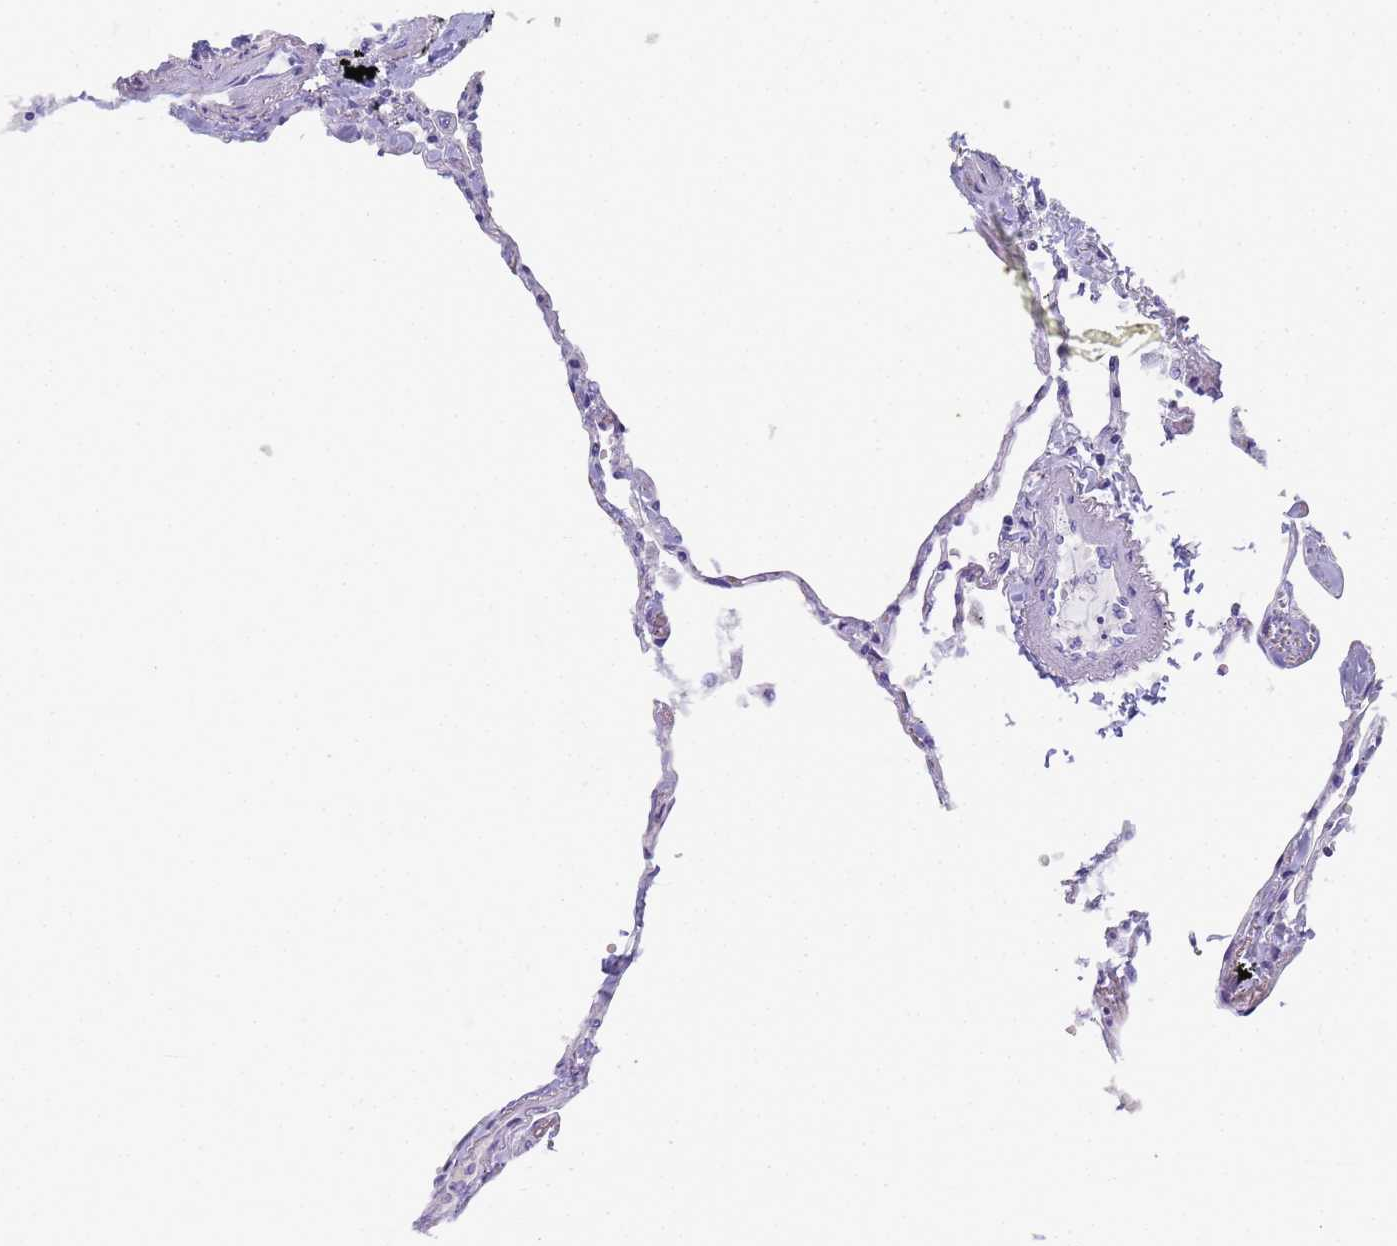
{"staining": {"intensity": "negative", "quantity": "none", "location": "none"}, "tissue": "lung", "cell_type": "Alveolar cells", "image_type": "normal", "snomed": [{"axis": "morphology", "description": "Normal tissue, NOS"}, {"axis": "topography", "description": "Lung"}], "caption": "Immunohistochemistry histopathology image of benign human lung stained for a protein (brown), which demonstrates no positivity in alveolar cells. (DAB immunohistochemistry, high magnification).", "gene": "RNASE2", "patient": {"sex": "female", "age": 67}}